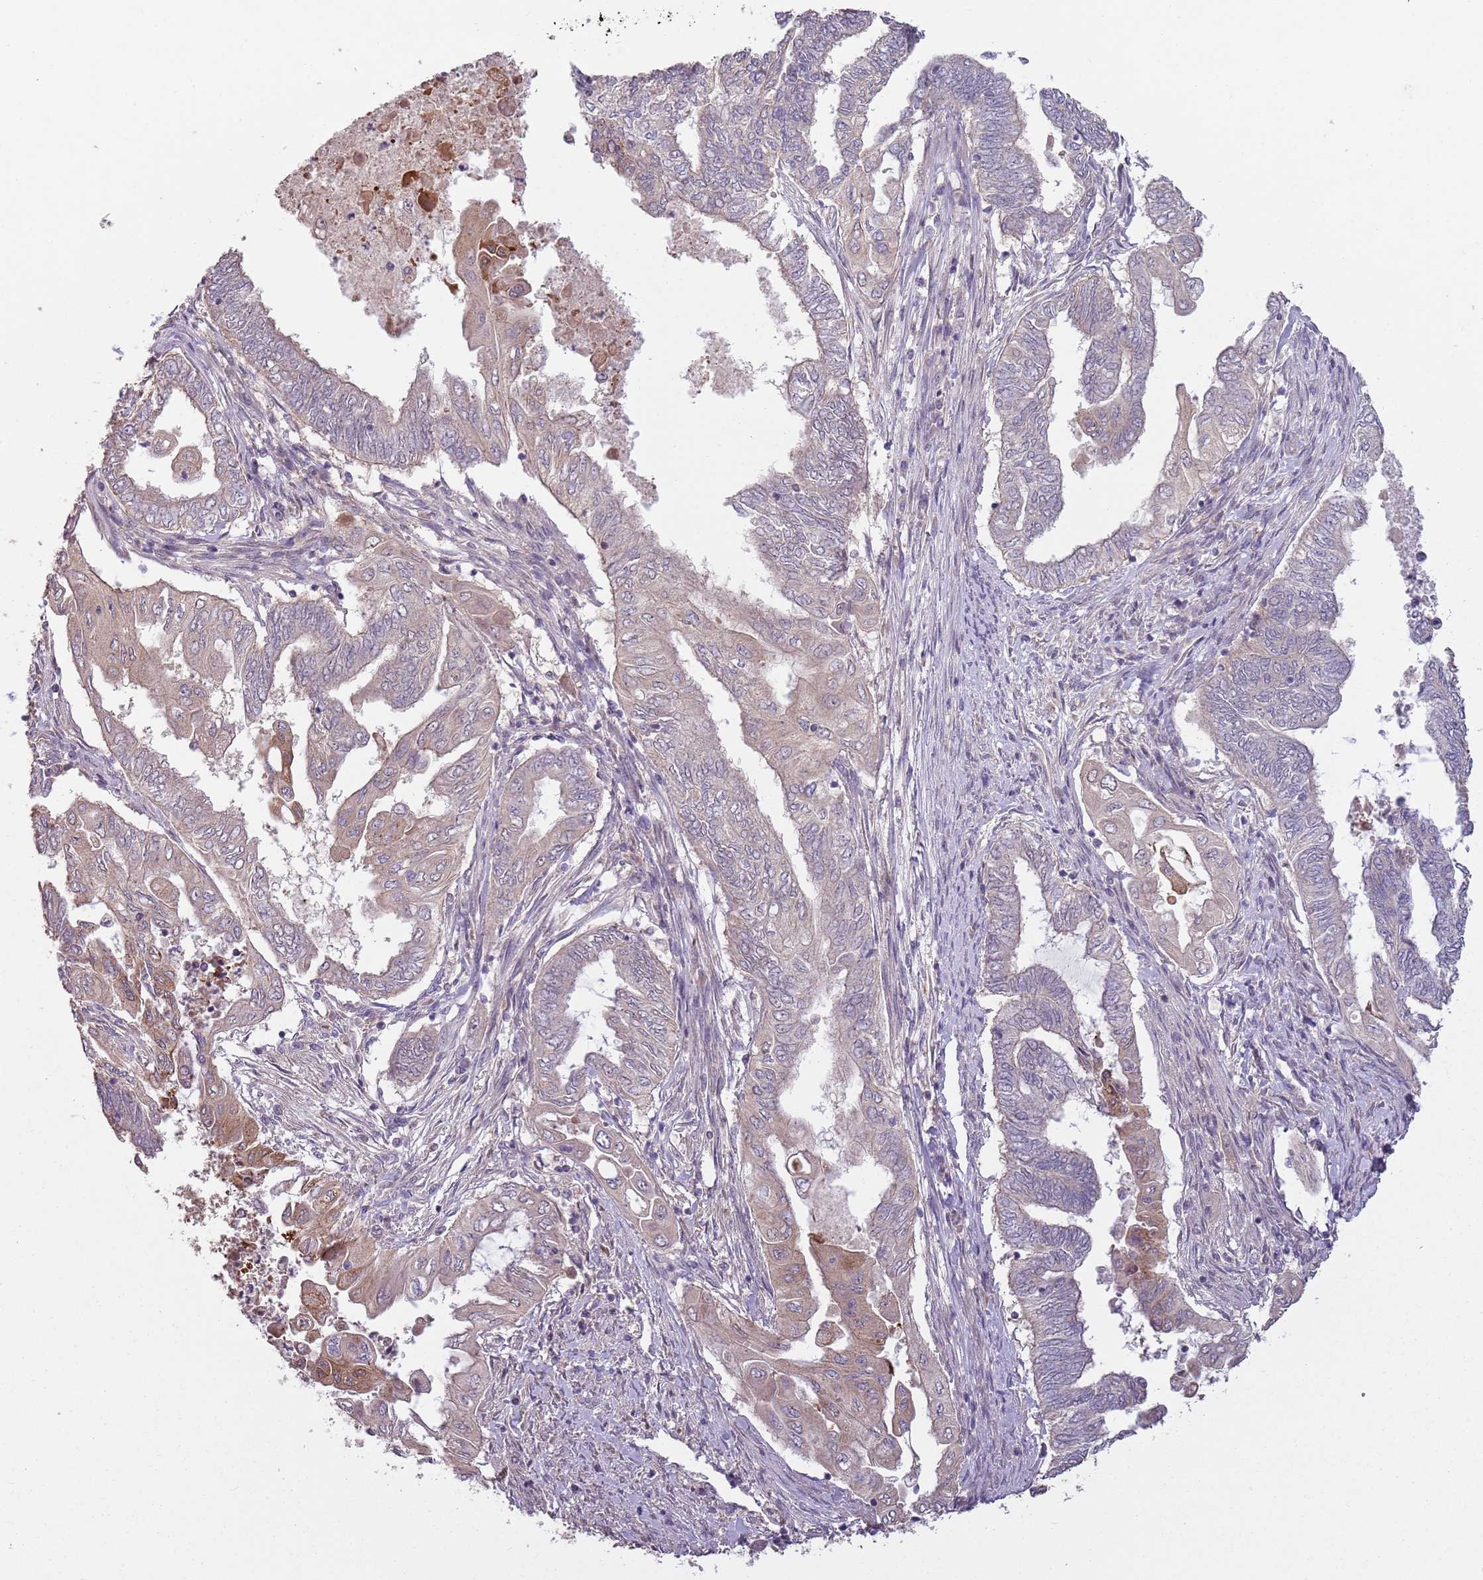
{"staining": {"intensity": "moderate", "quantity": "<25%", "location": "cytoplasmic/membranous"}, "tissue": "endometrial cancer", "cell_type": "Tumor cells", "image_type": "cancer", "snomed": [{"axis": "morphology", "description": "Adenocarcinoma, NOS"}, {"axis": "topography", "description": "Uterus"}, {"axis": "topography", "description": "Endometrium"}], "caption": "An immunohistochemistry (IHC) histopathology image of tumor tissue is shown. Protein staining in brown shows moderate cytoplasmic/membranous positivity in endometrial adenocarcinoma within tumor cells.", "gene": "TEKT4", "patient": {"sex": "female", "age": 70}}